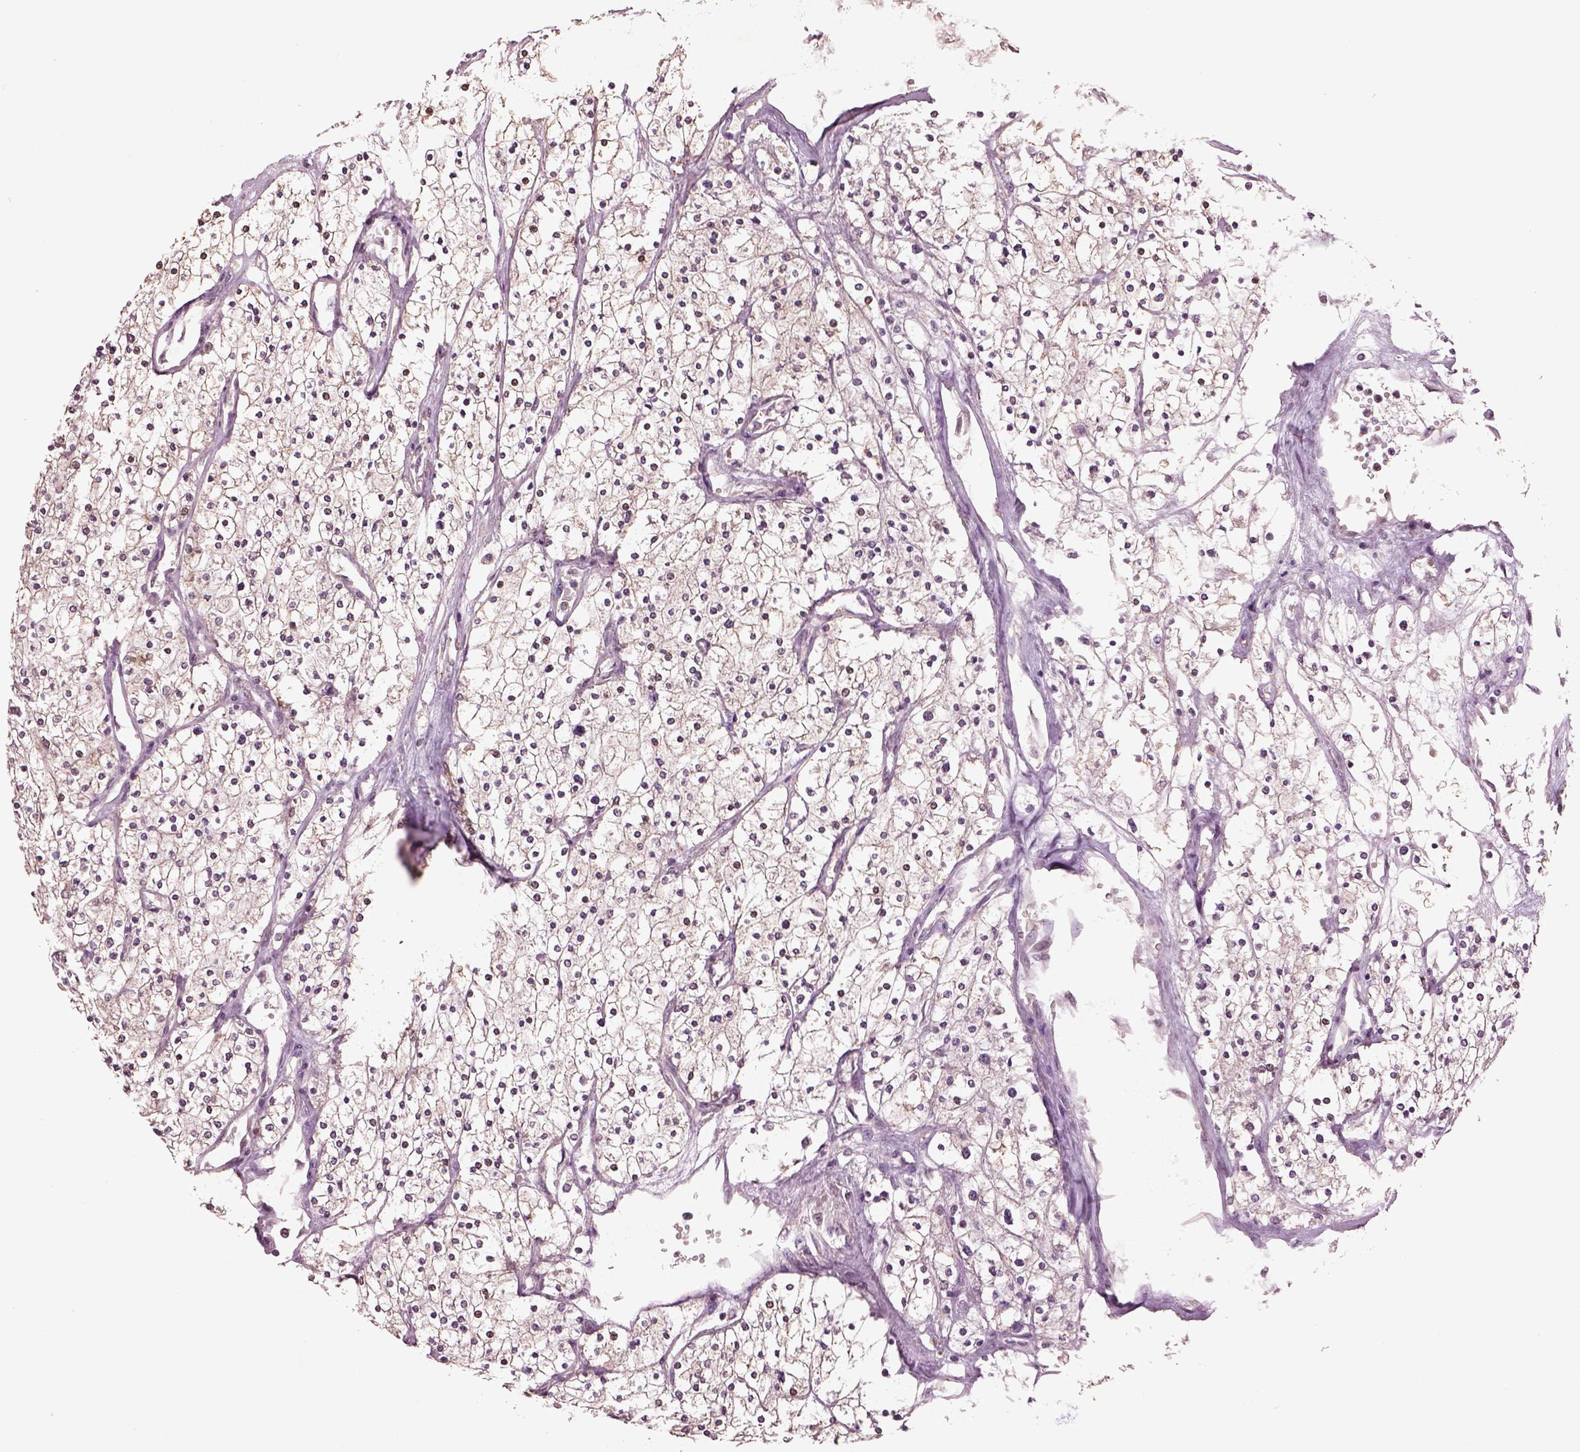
{"staining": {"intensity": "weak", "quantity": "25%-75%", "location": "cytoplasmic/membranous"}, "tissue": "renal cancer", "cell_type": "Tumor cells", "image_type": "cancer", "snomed": [{"axis": "morphology", "description": "Adenocarcinoma, NOS"}, {"axis": "topography", "description": "Kidney"}], "caption": "A high-resolution histopathology image shows IHC staining of renal cancer, which shows weak cytoplasmic/membranous staining in about 25%-75% of tumor cells.", "gene": "MTHFS", "patient": {"sex": "male", "age": 80}}